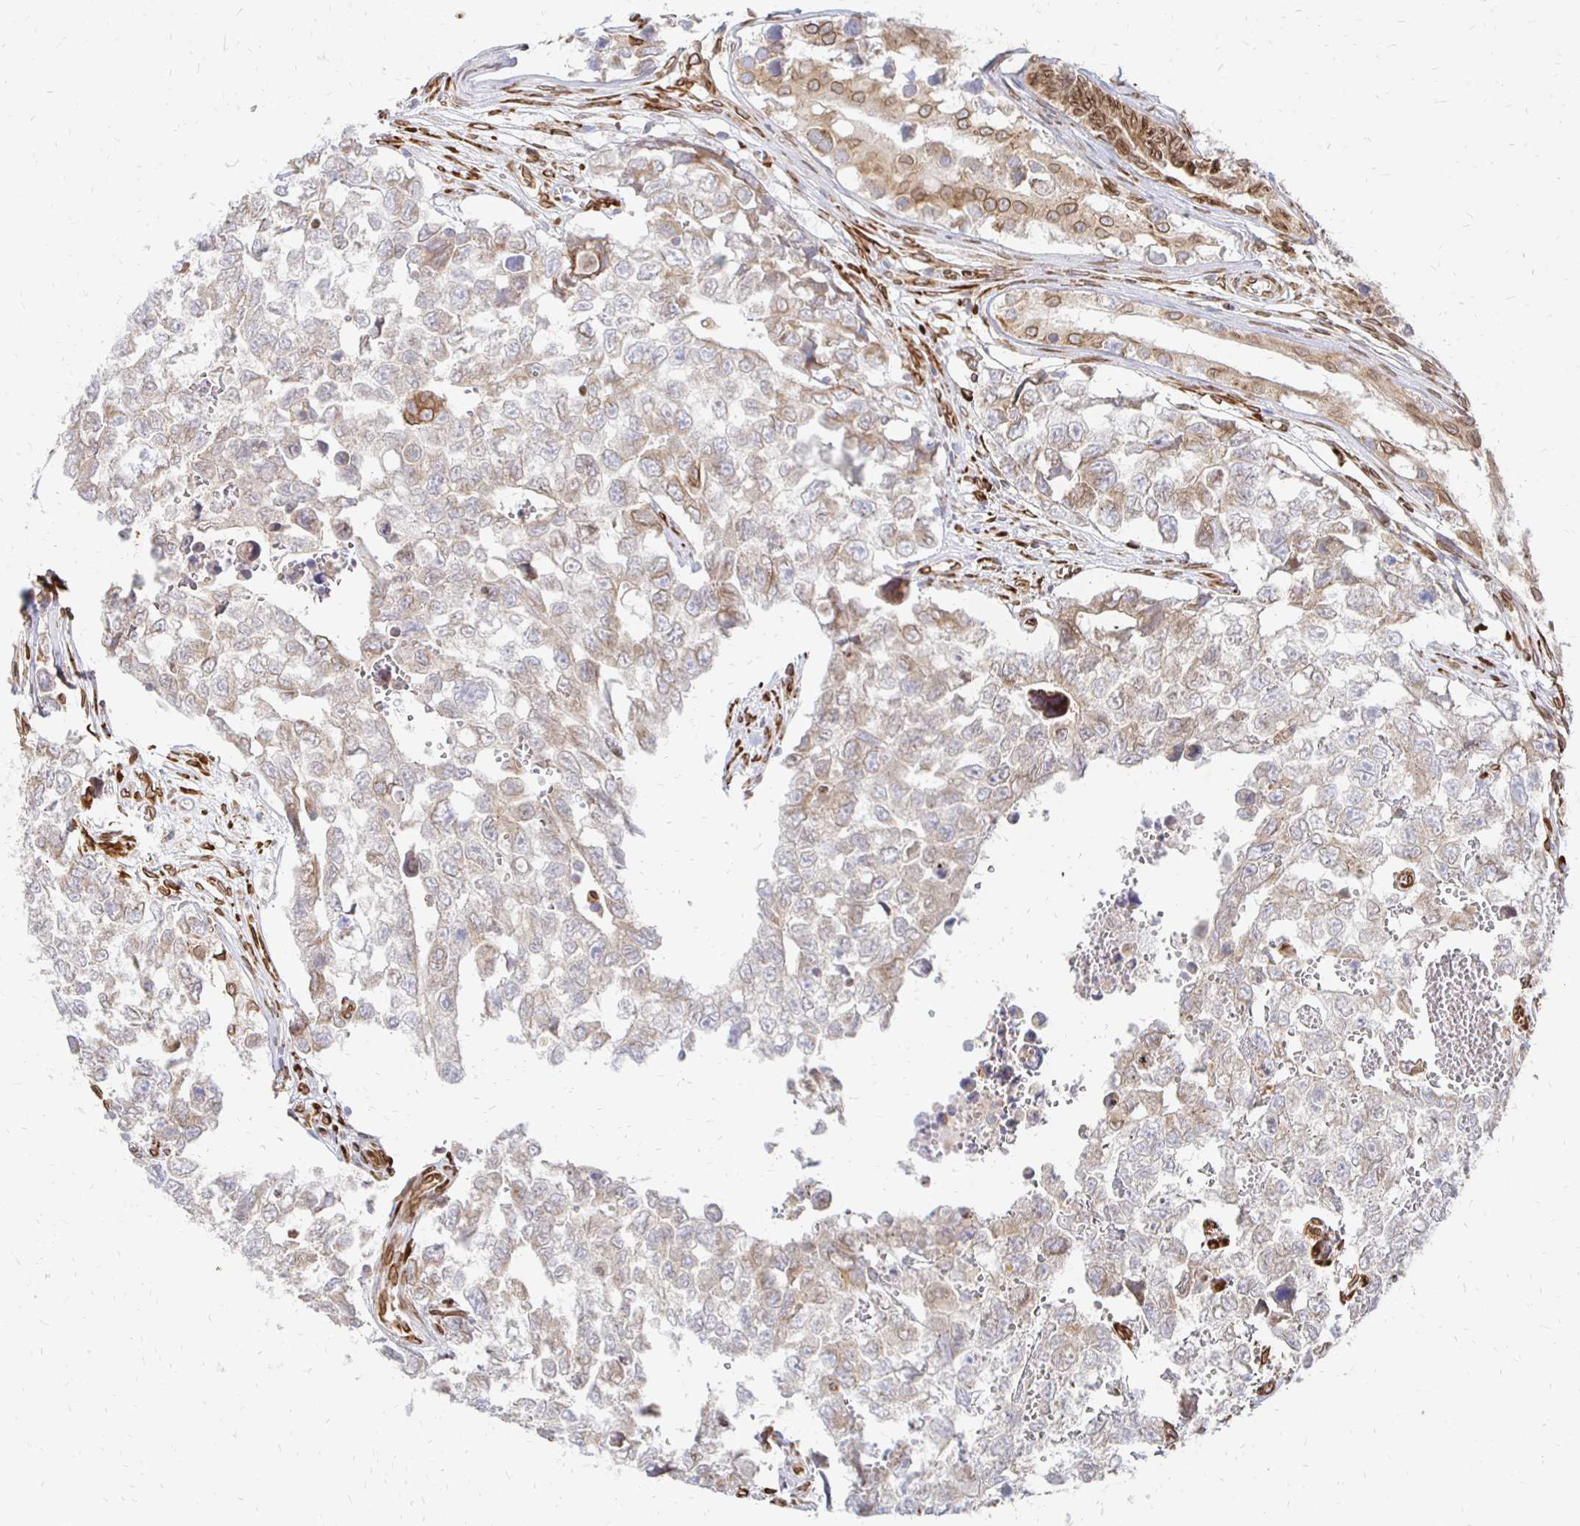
{"staining": {"intensity": "weak", "quantity": "25%-75%", "location": "cytoplasmic/membranous"}, "tissue": "testis cancer", "cell_type": "Tumor cells", "image_type": "cancer", "snomed": [{"axis": "morphology", "description": "Carcinoma, Embryonal, NOS"}, {"axis": "topography", "description": "Testis"}], "caption": "Human testis cancer (embryonal carcinoma) stained with a protein marker shows weak staining in tumor cells.", "gene": "PELI3", "patient": {"sex": "male", "age": 18}}